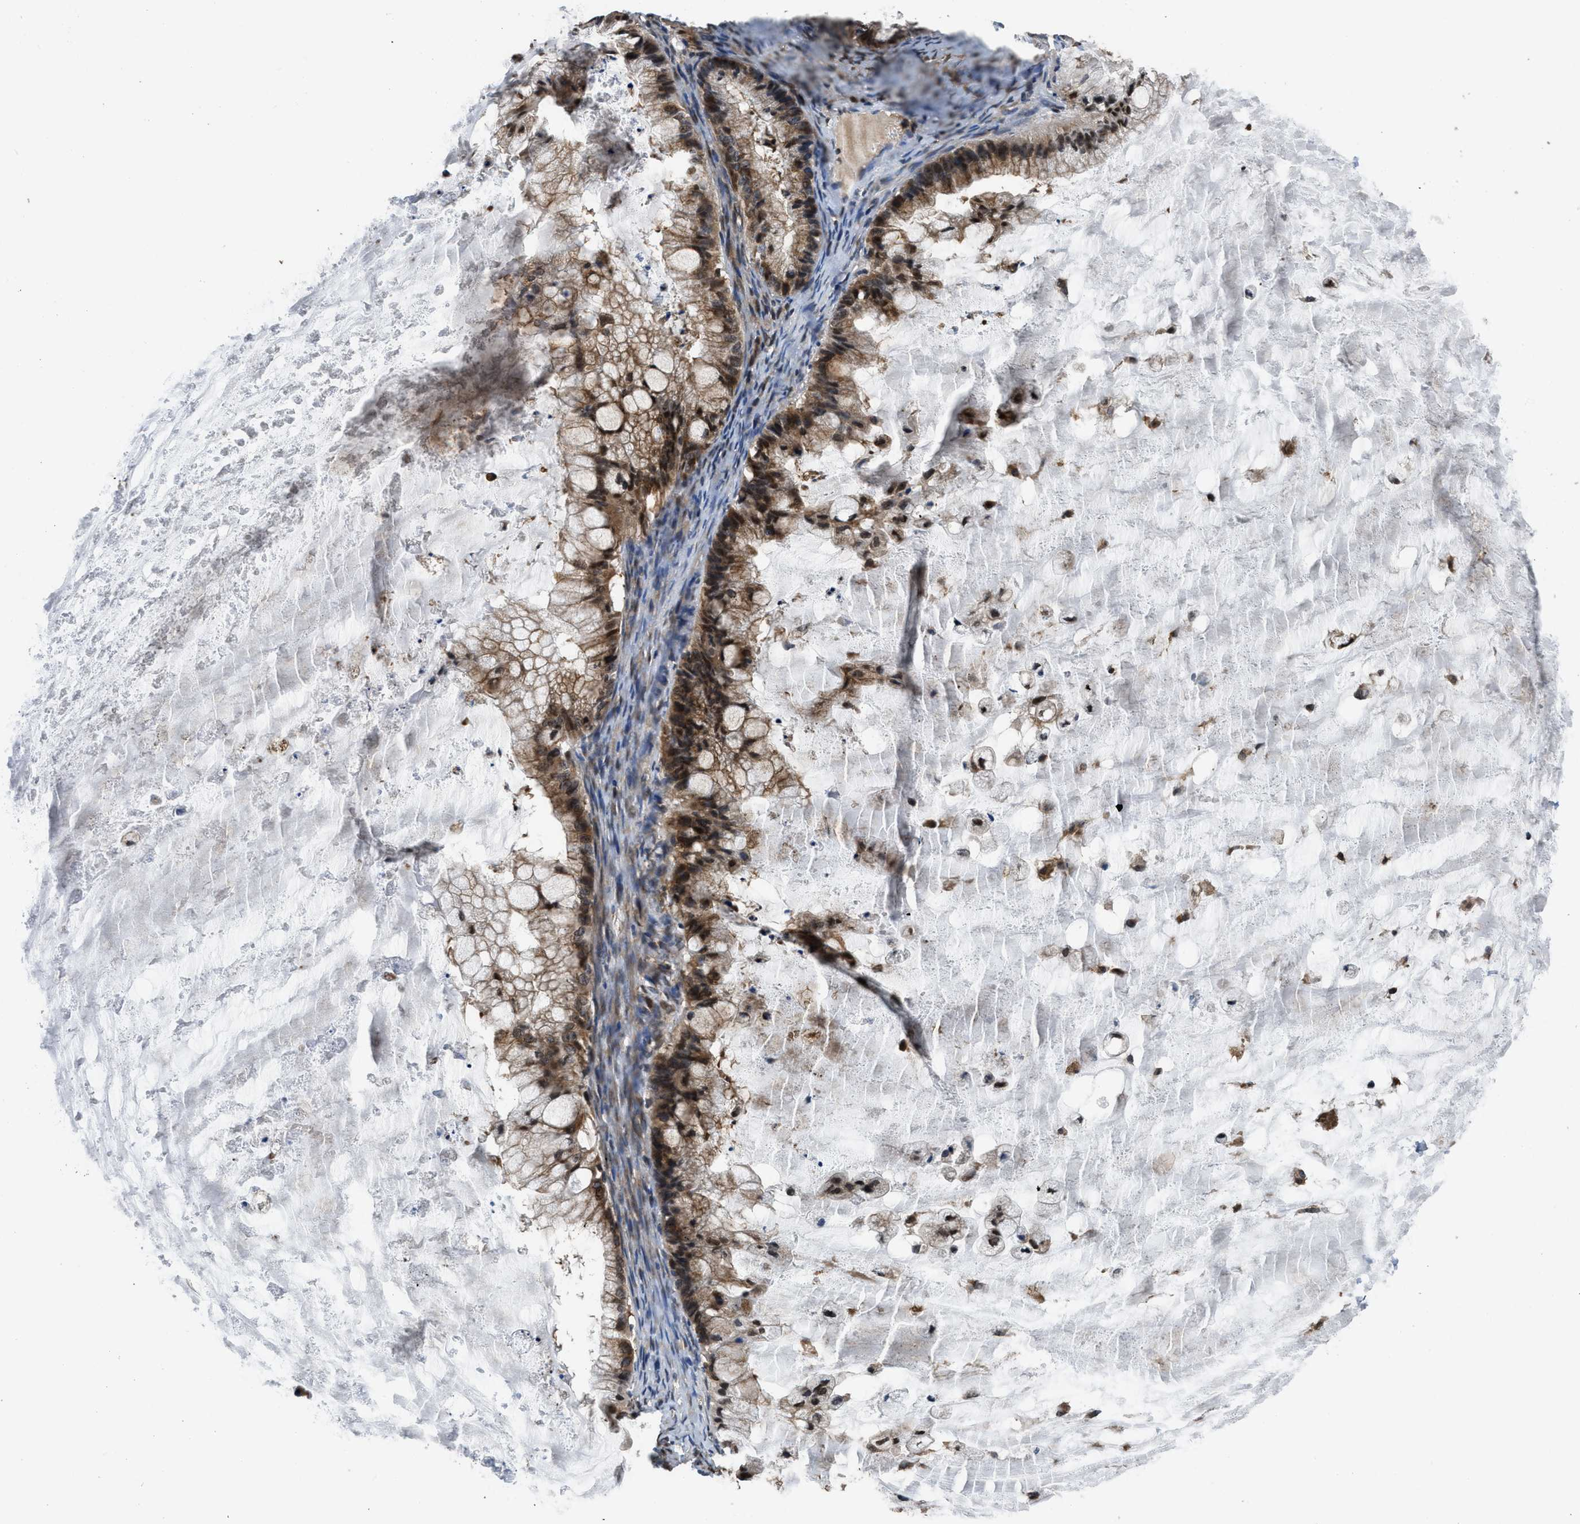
{"staining": {"intensity": "moderate", "quantity": ">75%", "location": "cytoplasmic/membranous,nuclear"}, "tissue": "ovarian cancer", "cell_type": "Tumor cells", "image_type": "cancer", "snomed": [{"axis": "morphology", "description": "Cystadenocarcinoma, mucinous, NOS"}, {"axis": "topography", "description": "Ovary"}], "caption": "Ovarian mucinous cystadenocarcinoma was stained to show a protein in brown. There is medium levels of moderate cytoplasmic/membranous and nuclear staining in approximately >75% of tumor cells. The protein is stained brown, and the nuclei are stained in blue (DAB IHC with brightfield microscopy, high magnification).", "gene": "CTBS", "patient": {"sex": "female", "age": 57}}